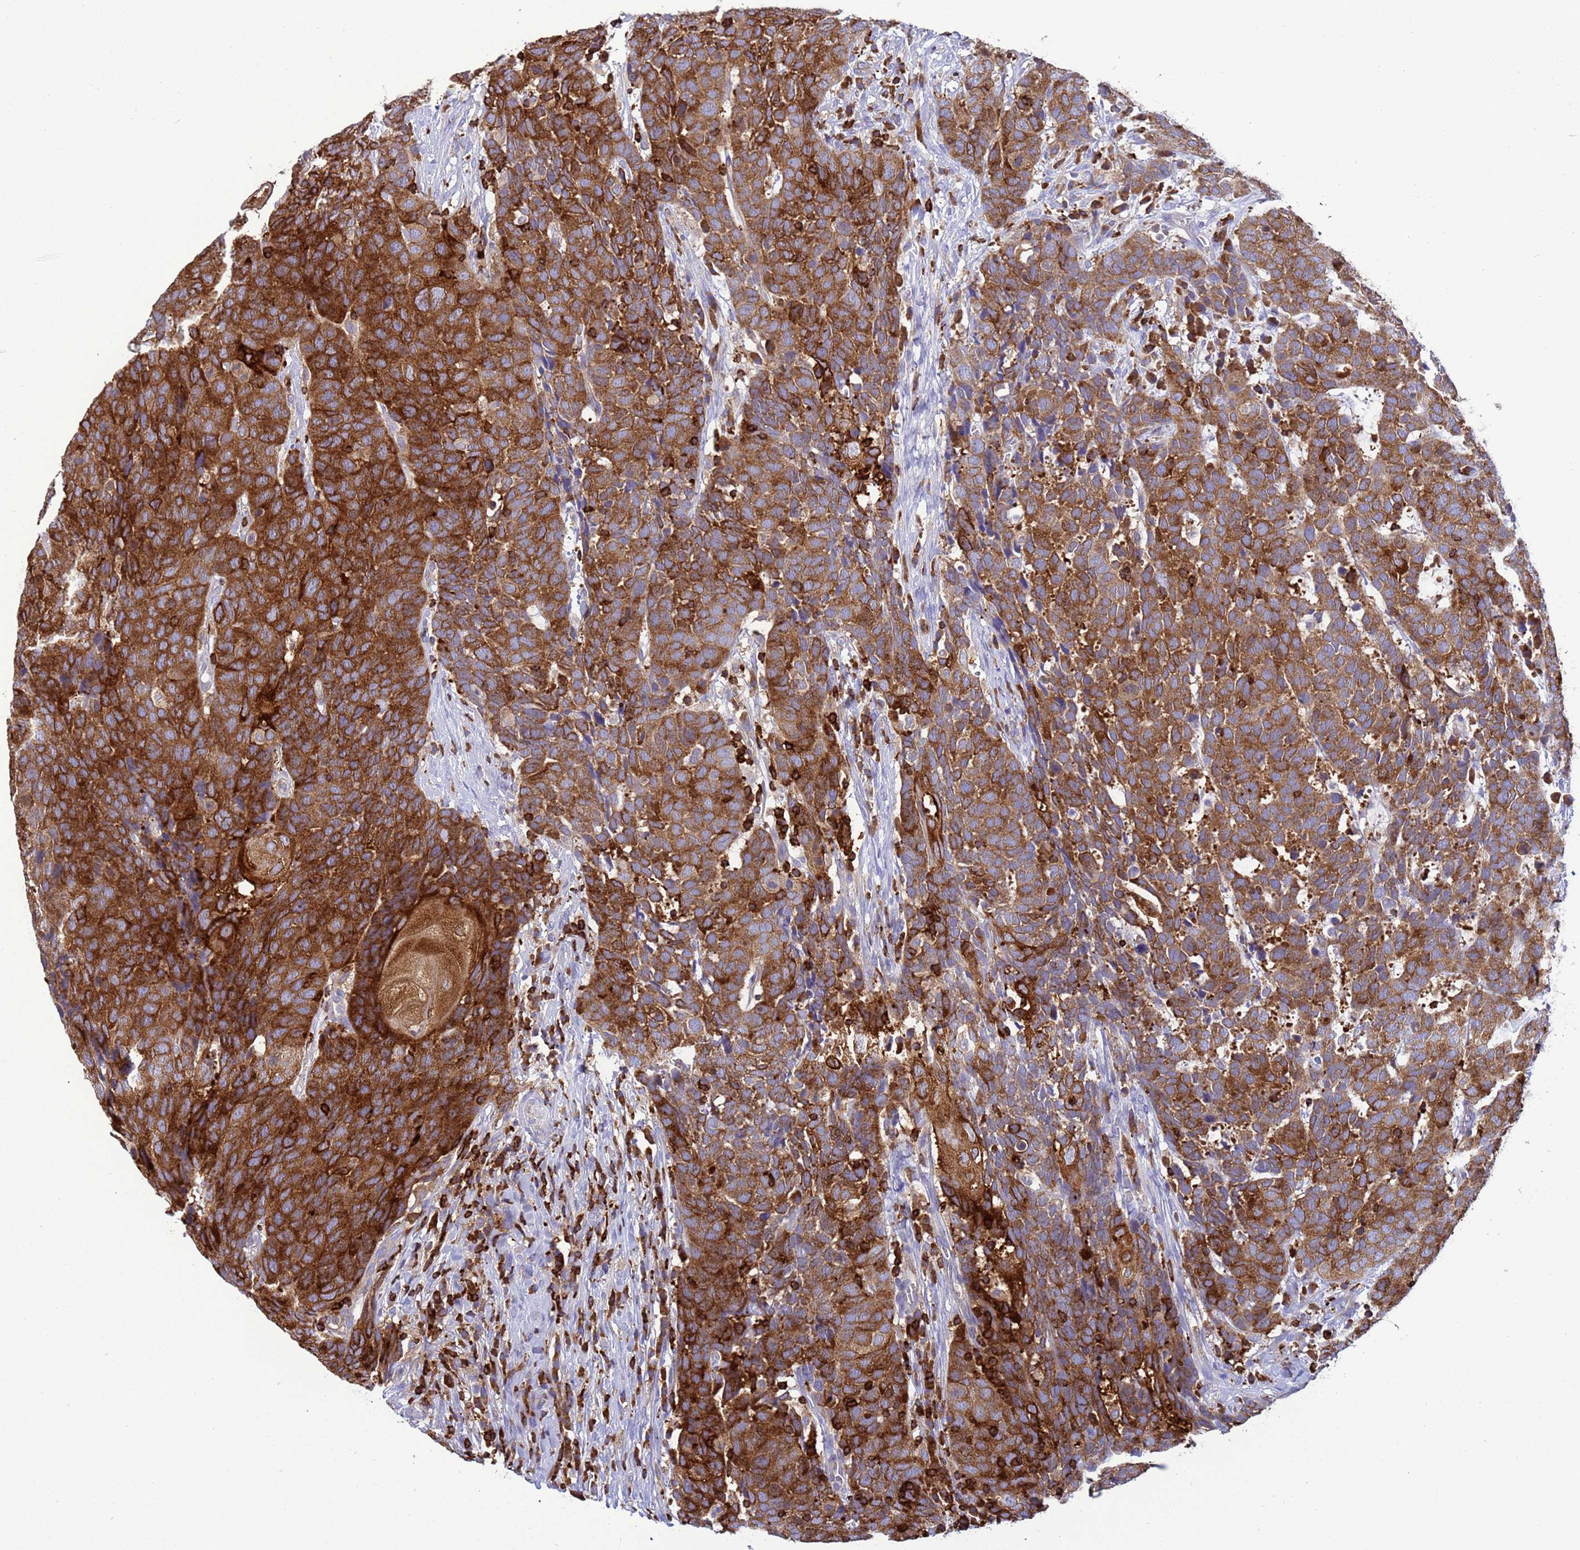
{"staining": {"intensity": "strong", "quantity": ">75%", "location": "cytoplasmic/membranous"}, "tissue": "head and neck cancer", "cell_type": "Tumor cells", "image_type": "cancer", "snomed": [{"axis": "morphology", "description": "Squamous cell carcinoma, NOS"}, {"axis": "topography", "description": "Head-Neck"}], "caption": "The photomicrograph shows staining of squamous cell carcinoma (head and neck), revealing strong cytoplasmic/membranous protein positivity (brown color) within tumor cells. The staining was performed using DAB (3,3'-diaminobenzidine), with brown indicating positive protein expression. Nuclei are stained blue with hematoxylin.", "gene": "EZR", "patient": {"sex": "male", "age": 66}}